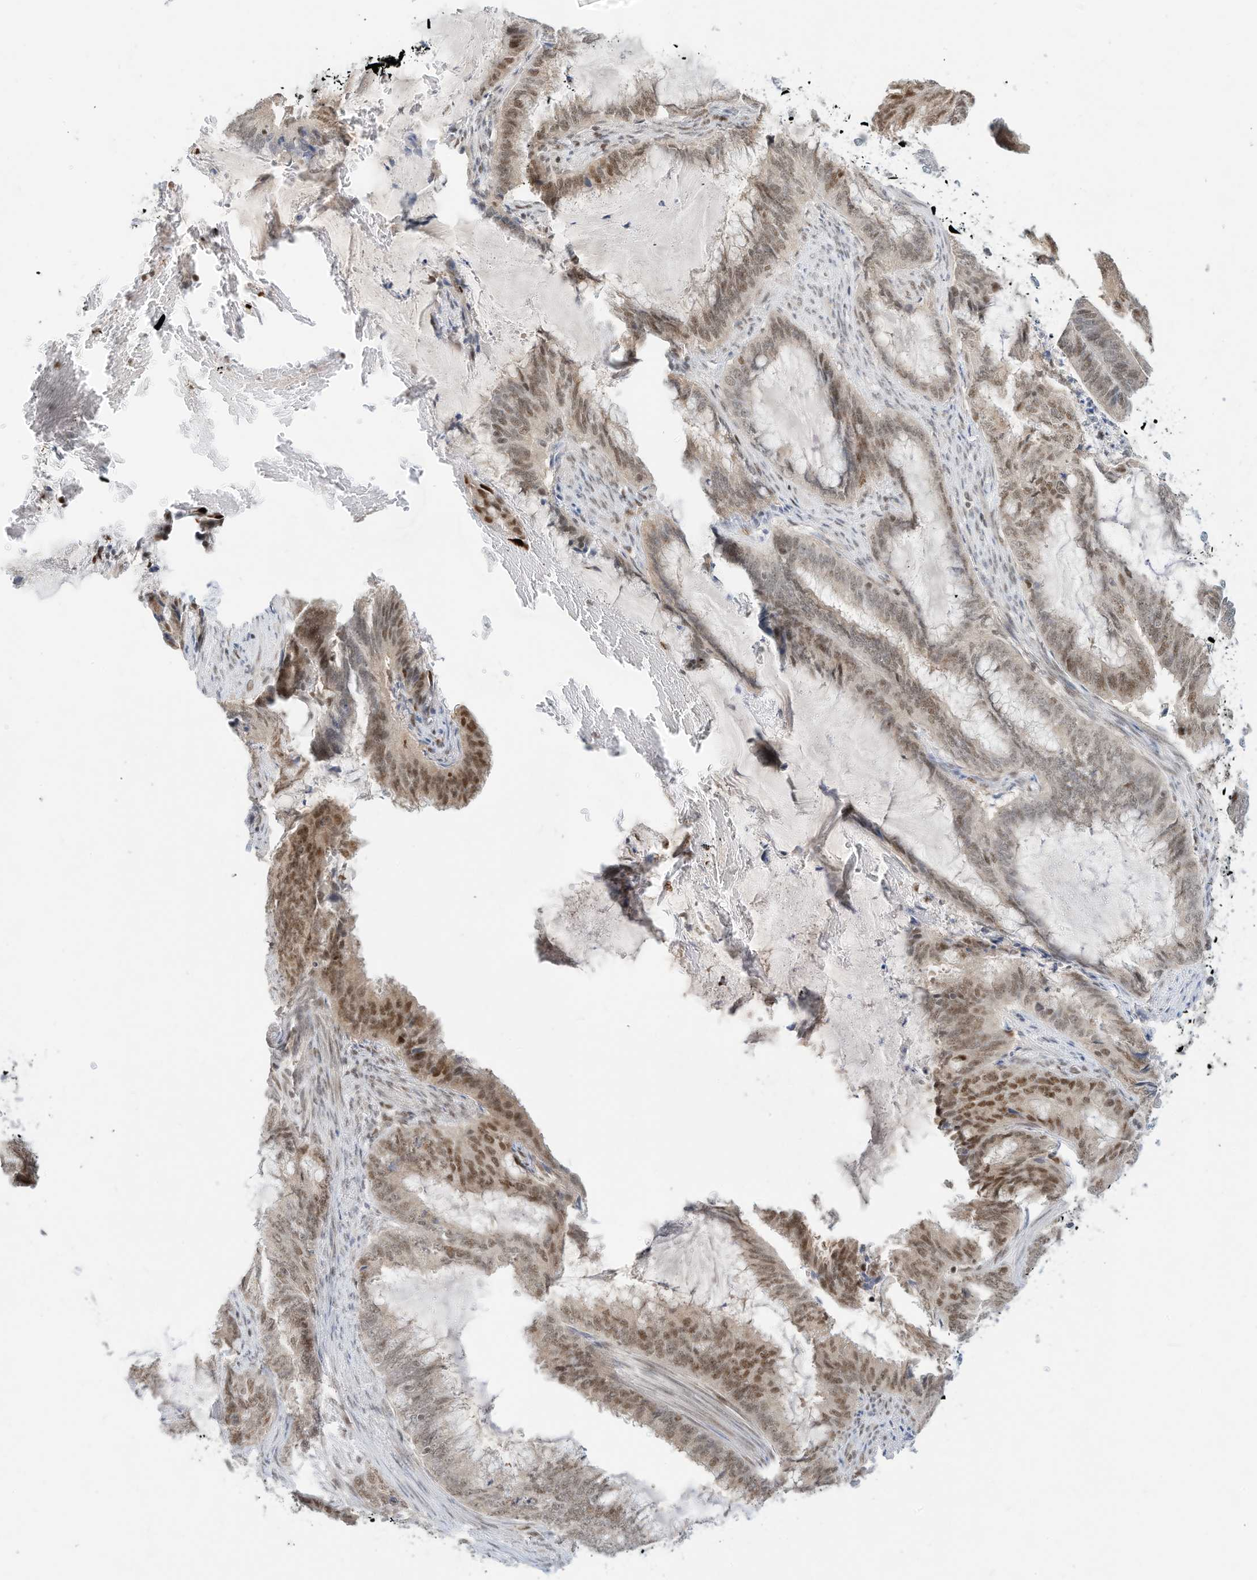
{"staining": {"intensity": "moderate", "quantity": "25%-75%", "location": "nuclear"}, "tissue": "endometrial cancer", "cell_type": "Tumor cells", "image_type": "cancer", "snomed": [{"axis": "morphology", "description": "Adenocarcinoma, NOS"}, {"axis": "topography", "description": "Endometrium"}], "caption": "A high-resolution photomicrograph shows immunohistochemistry (IHC) staining of endometrial cancer (adenocarcinoma), which demonstrates moderate nuclear positivity in approximately 25%-75% of tumor cells. The staining was performed using DAB, with brown indicating positive protein expression. Nuclei are stained blue with hematoxylin.", "gene": "OGT", "patient": {"sex": "female", "age": 51}}